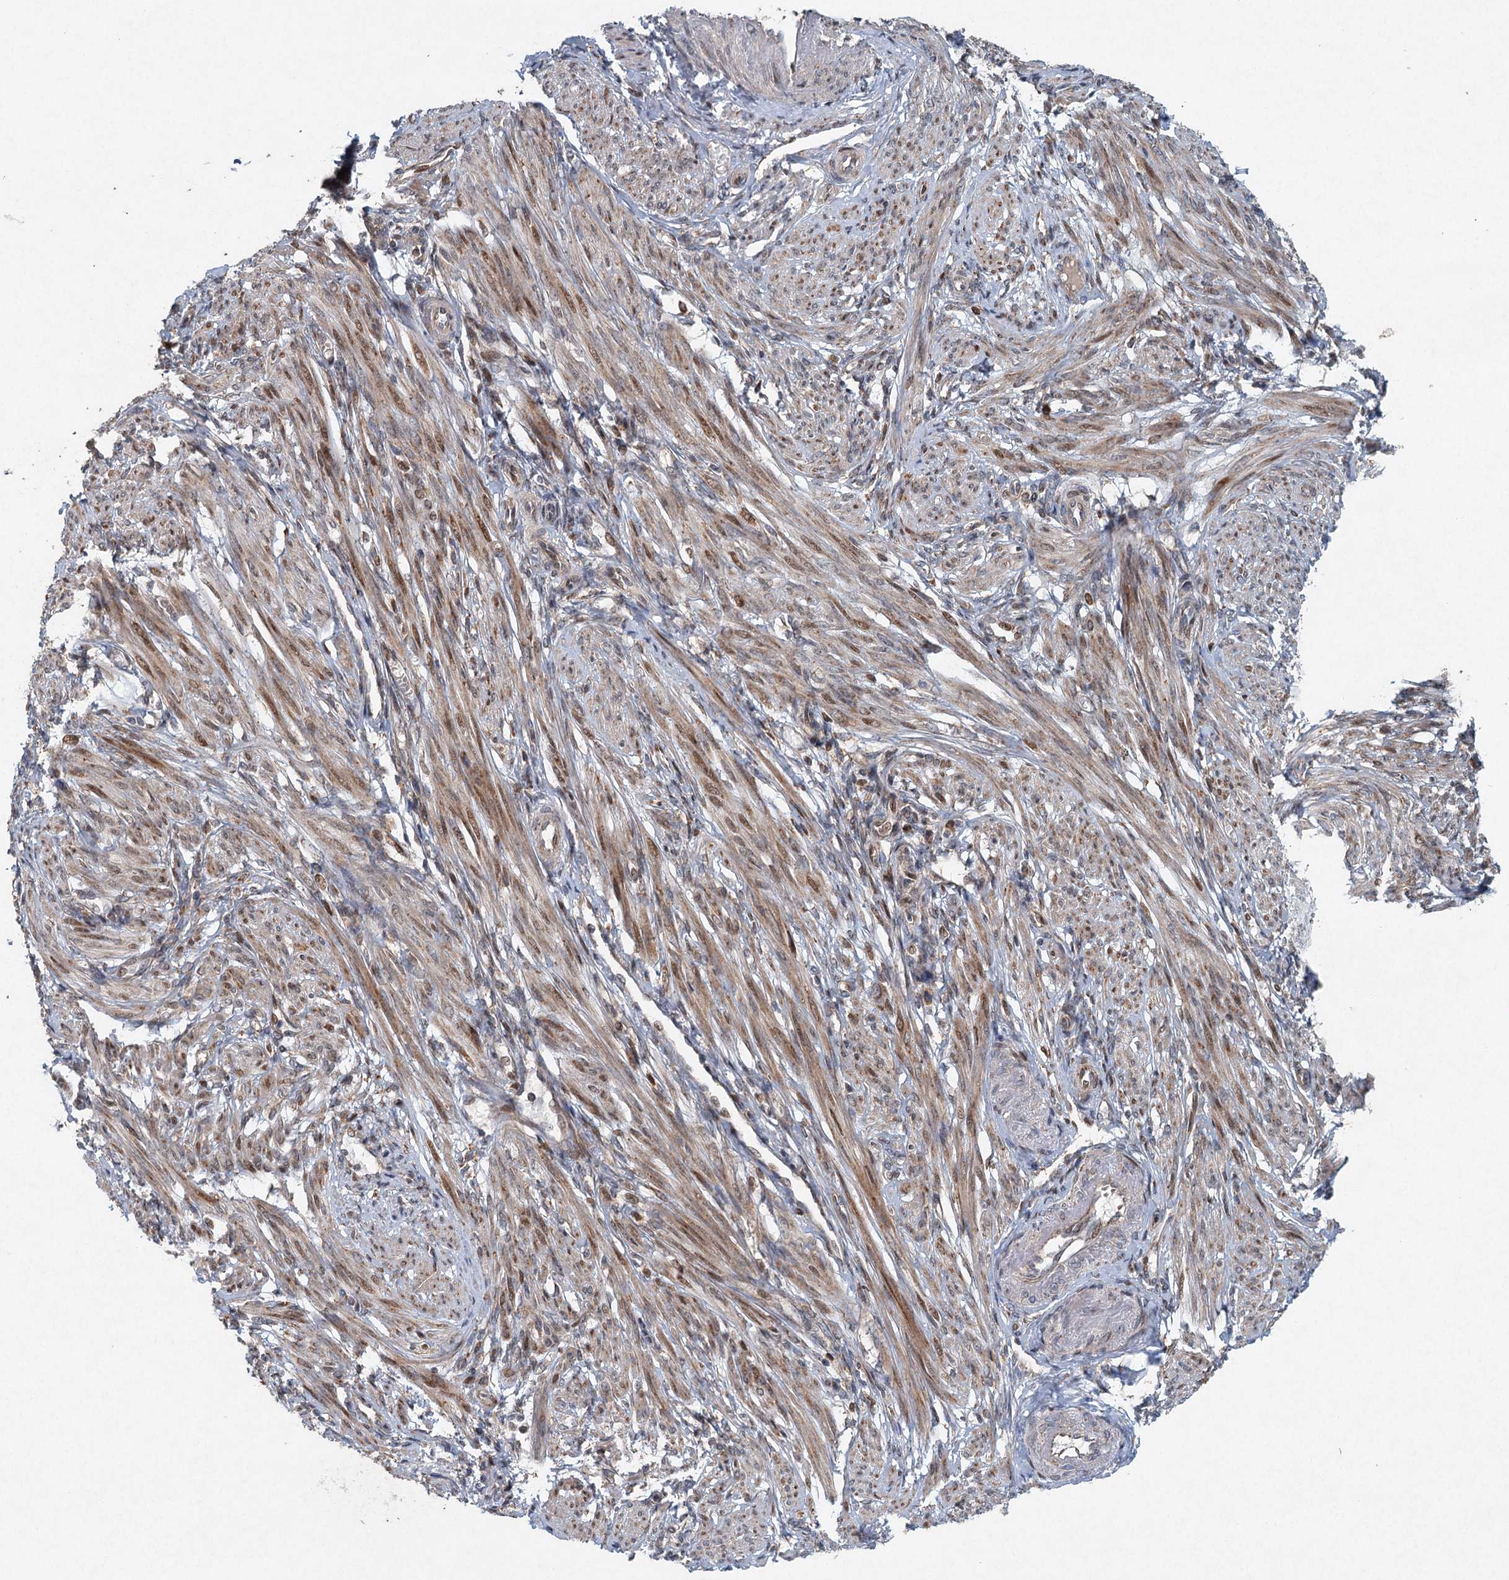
{"staining": {"intensity": "moderate", "quantity": "25%-75%", "location": "cytoplasmic/membranous,nuclear"}, "tissue": "smooth muscle", "cell_type": "Smooth muscle cells", "image_type": "normal", "snomed": [{"axis": "morphology", "description": "Normal tissue, NOS"}, {"axis": "topography", "description": "Smooth muscle"}], "caption": "Smooth muscle stained for a protein (brown) displays moderate cytoplasmic/membranous,nuclear positive positivity in about 25%-75% of smooth muscle cells.", "gene": "SRPX2", "patient": {"sex": "female", "age": 39}}